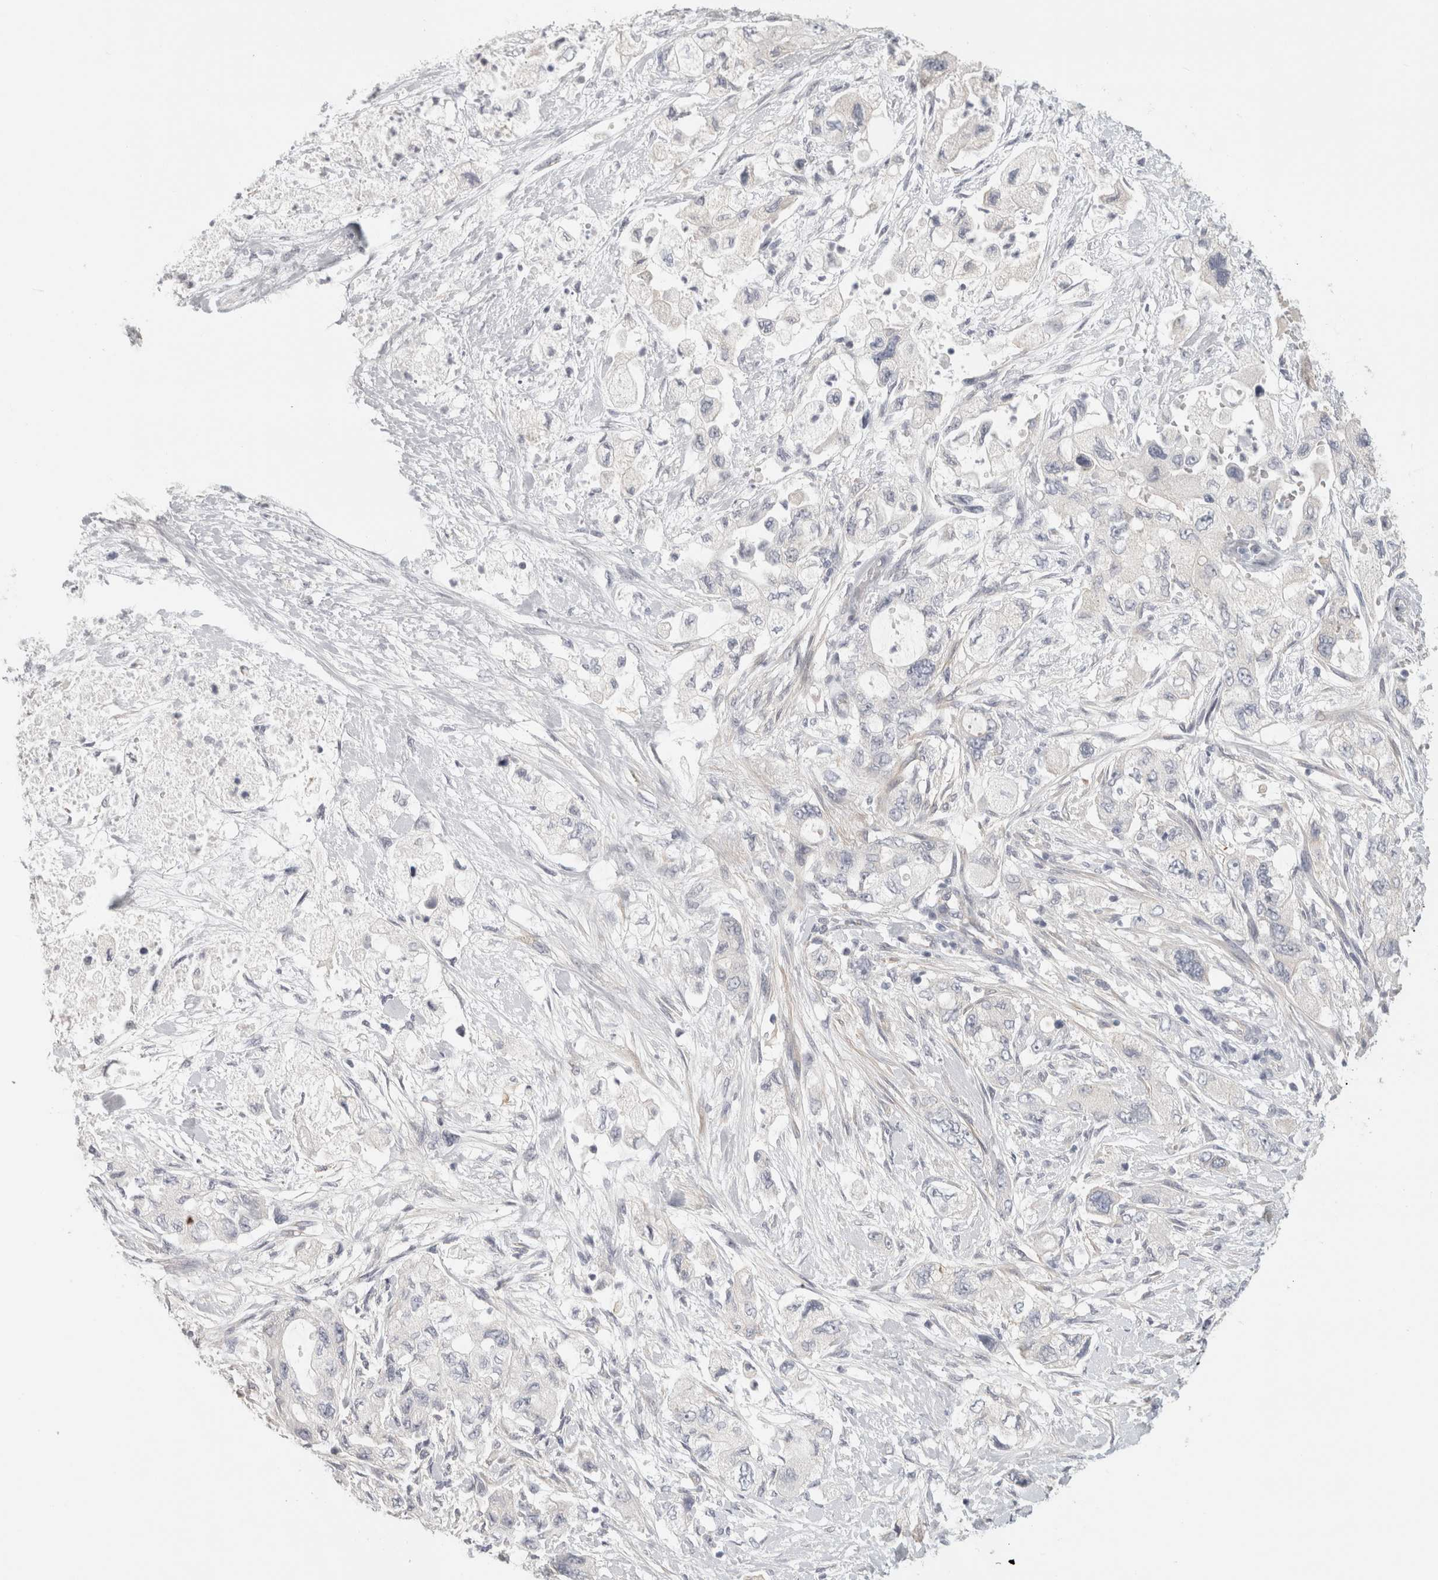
{"staining": {"intensity": "negative", "quantity": "none", "location": "none"}, "tissue": "pancreatic cancer", "cell_type": "Tumor cells", "image_type": "cancer", "snomed": [{"axis": "morphology", "description": "Adenocarcinoma, NOS"}, {"axis": "topography", "description": "Pancreas"}], "caption": "IHC of human pancreatic adenocarcinoma demonstrates no positivity in tumor cells. The staining was performed using DAB (3,3'-diaminobenzidine) to visualize the protein expression in brown, while the nuclei were stained in blue with hematoxylin (Magnification: 20x).", "gene": "FBLIM1", "patient": {"sex": "female", "age": 73}}